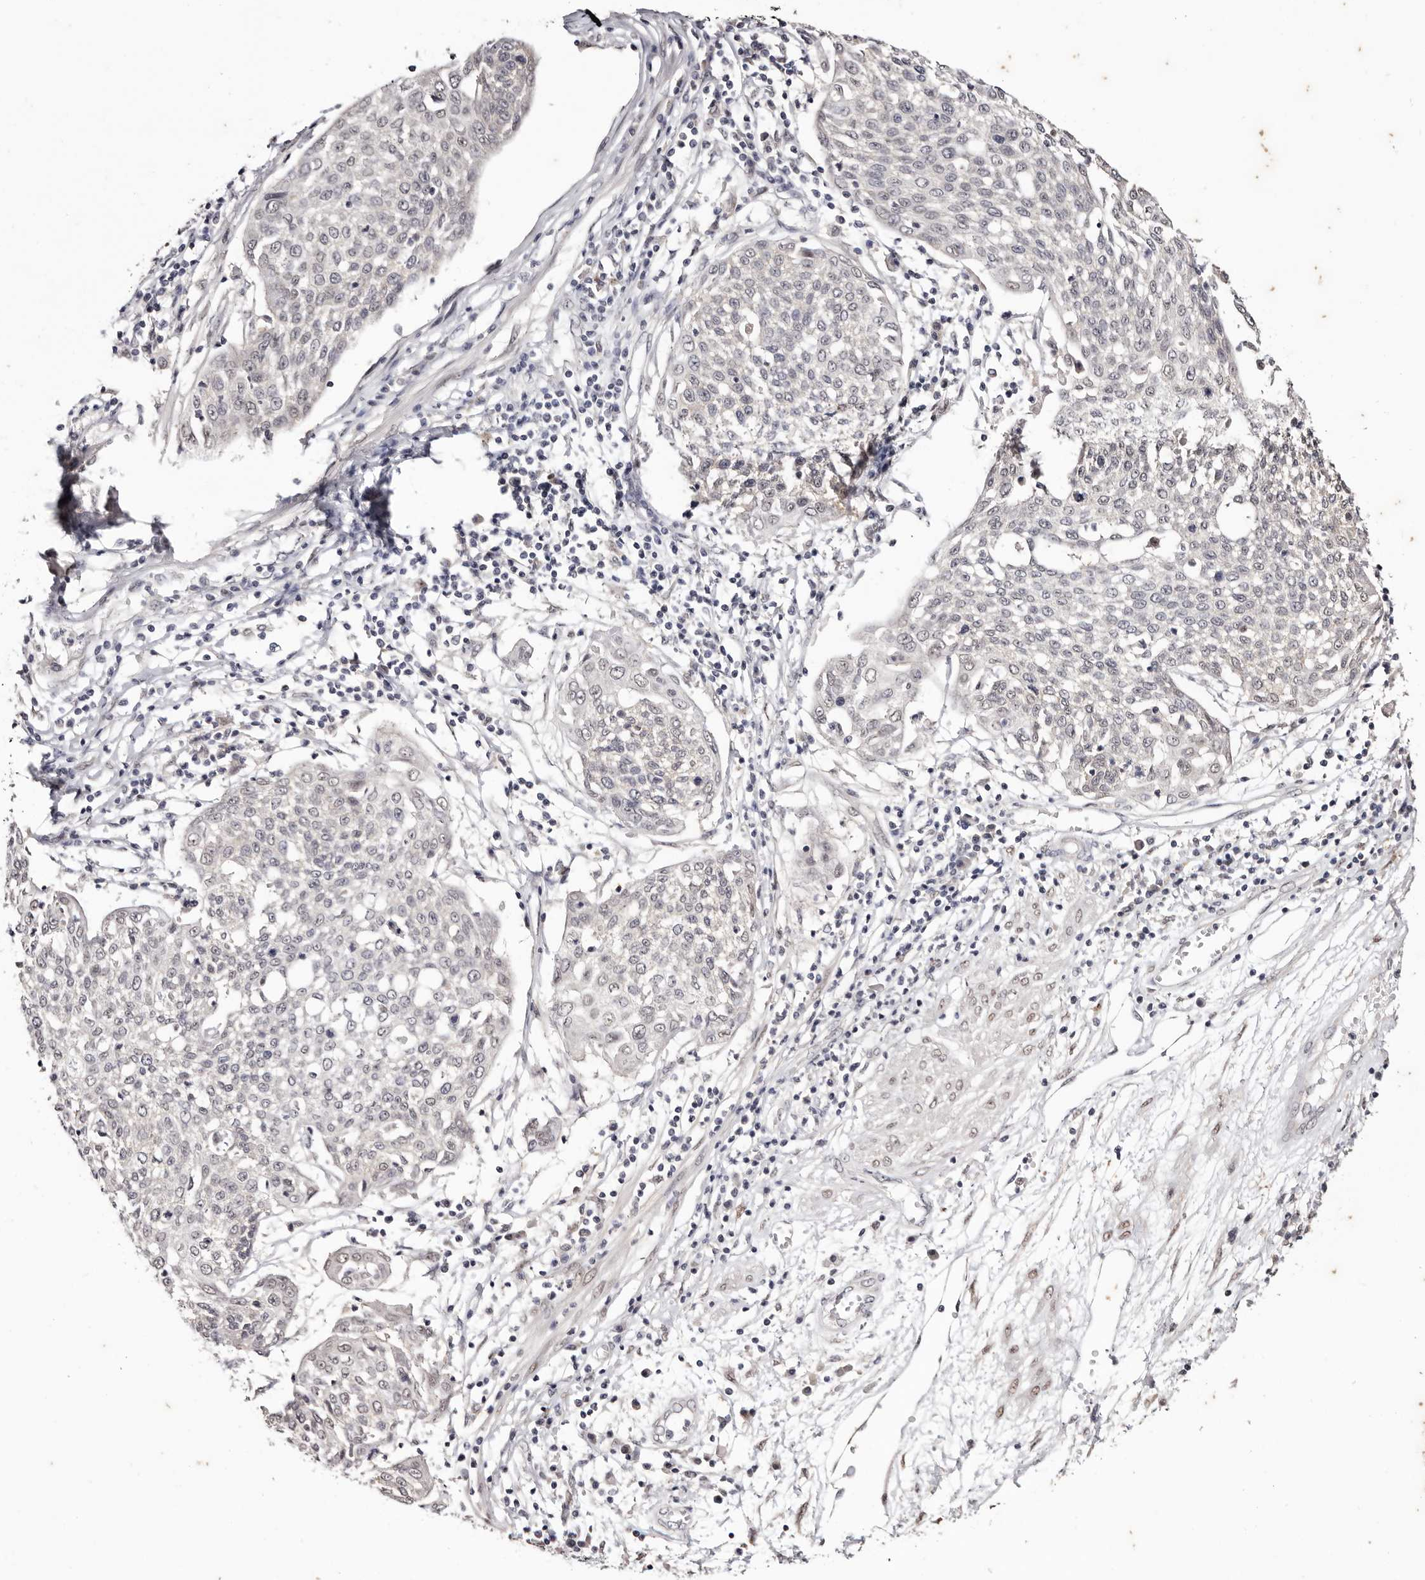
{"staining": {"intensity": "negative", "quantity": "none", "location": "none"}, "tissue": "cervical cancer", "cell_type": "Tumor cells", "image_type": "cancer", "snomed": [{"axis": "morphology", "description": "Squamous cell carcinoma, NOS"}, {"axis": "topography", "description": "Cervix"}], "caption": "Tumor cells are negative for protein expression in human squamous cell carcinoma (cervical).", "gene": "TYW3", "patient": {"sex": "female", "age": 34}}